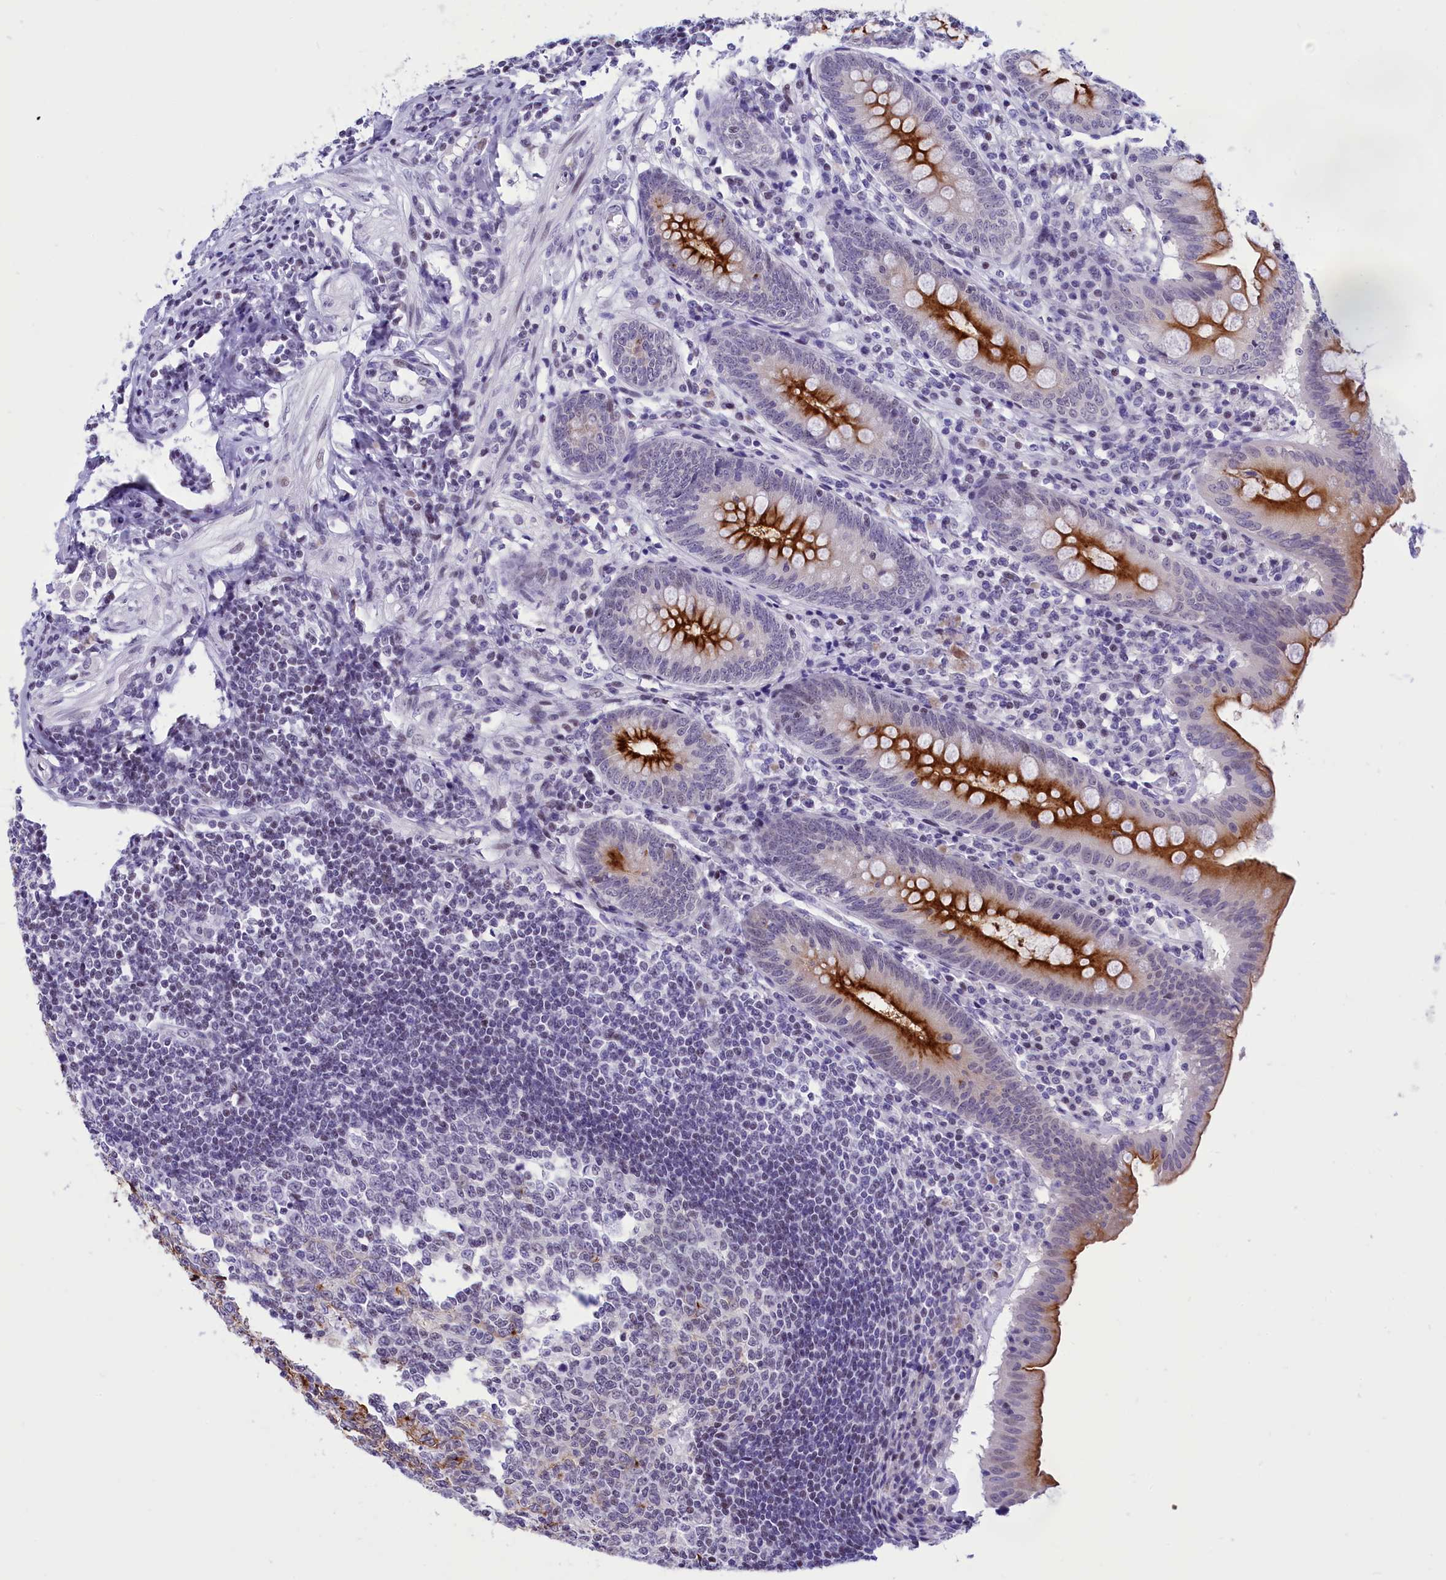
{"staining": {"intensity": "strong", "quantity": "25%-75%", "location": "cytoplasmic/membranous"}, "tissue": "appendix", "cell_type": "Glandular cells", "image_type": "normal", "snomed": [{"axis": "morphology", "description": "Normal tissue, NOS"}, {"axis": "topography", "description": "Appendix"}], "caption": "A high amount of strong cytoplasmic/membranous positivity is appreciated in approximately 25%-75% of glandular cells in benign appendix. Ihc stains the protein in brown and the nuclei are stained blue.", "gene": "SPIRE2", "patient": {"sex": "female", "age": 54}}